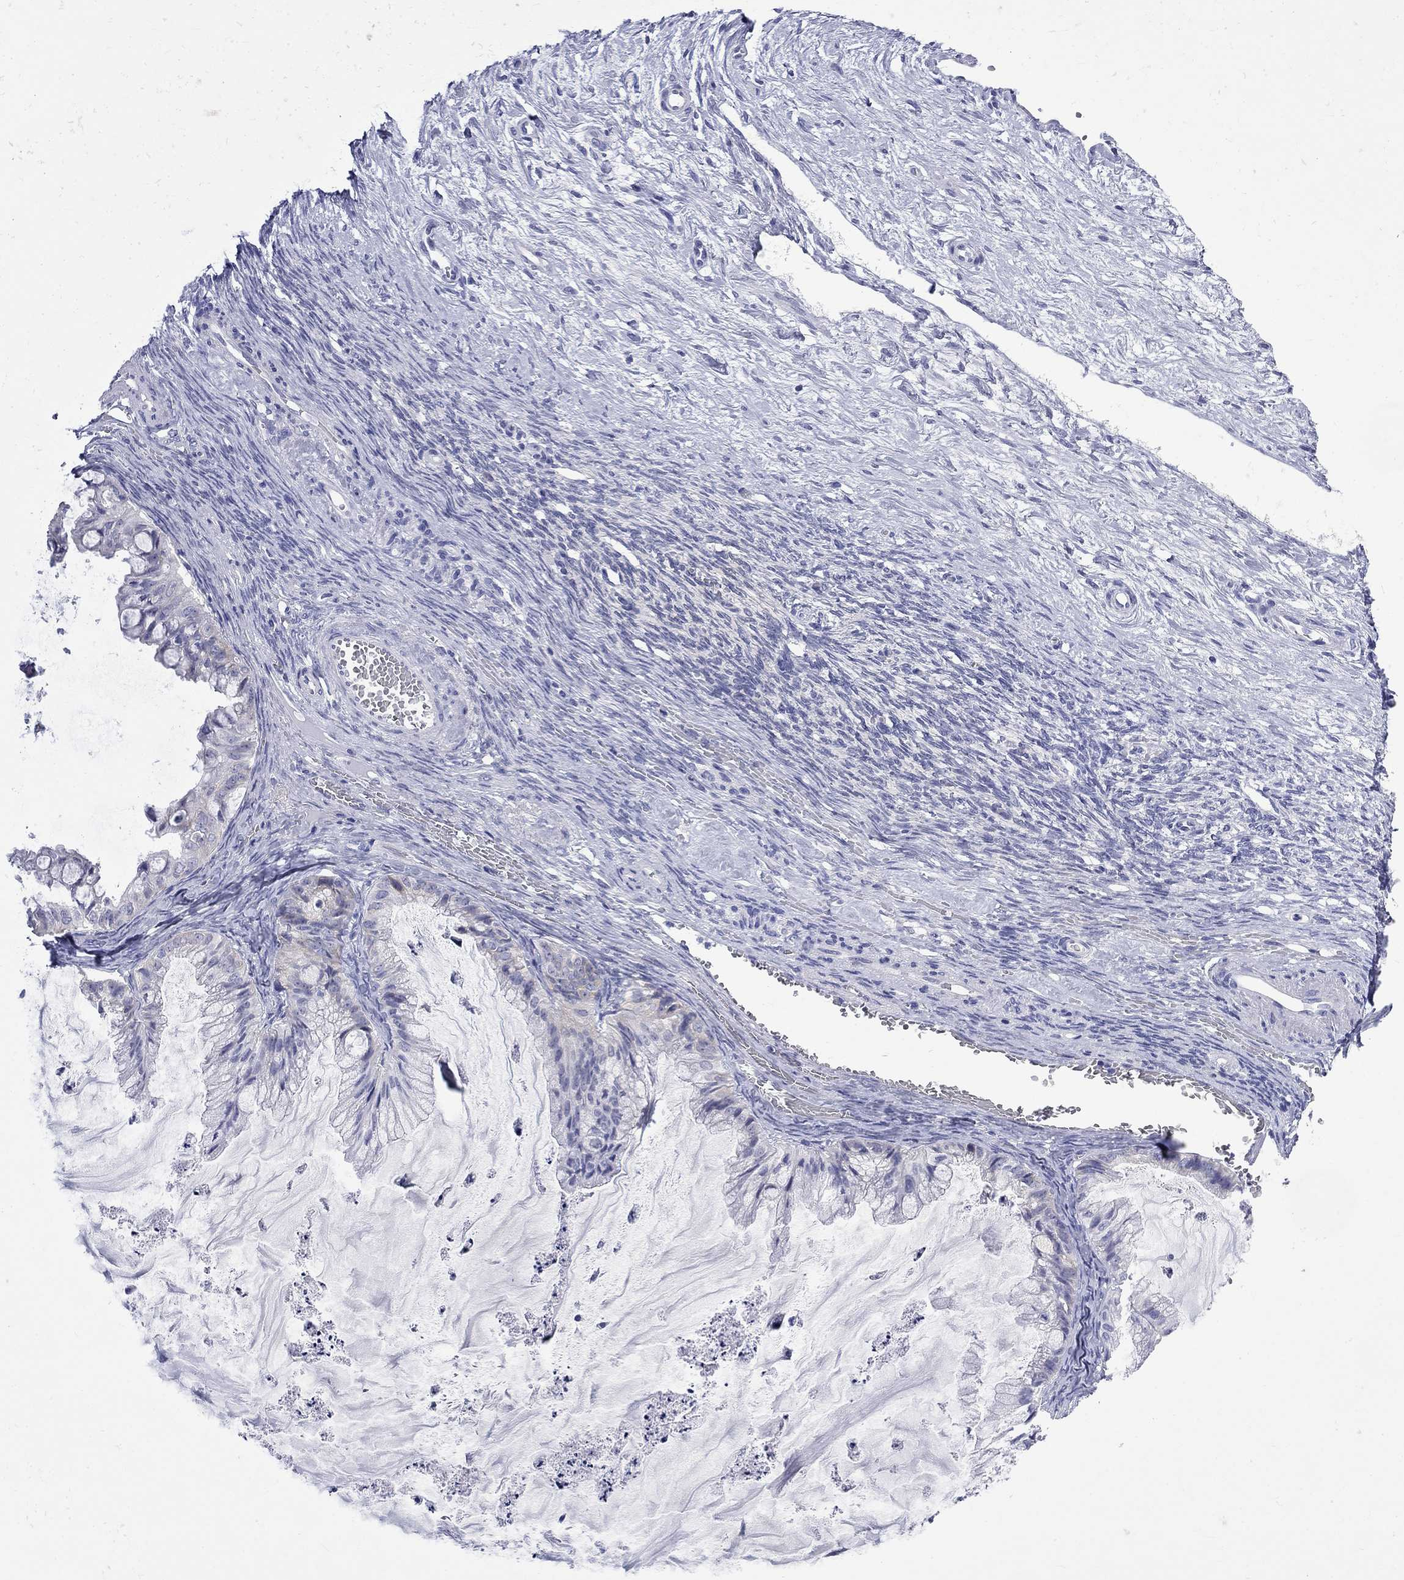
{"staining": {"intensity": "negative", "quantity": "none", "location": "none"}, "tissue": "ovarian cancer", "cell_type": "Tumor cells", "image_type": "cancer", "snomed": [{"axis": "morphology", "description": "Cystadenocarcinoma, mucinous, NOS"}, {"axis": "topography", "description": "Ovary"}], "caption": "DAB (3,3'-diaminobenzidine) immunohistochemical staining of human ovarian mucinous cystadenocarcinoma demonstrates no significant positivity in tumor cells.", "gene": "CERS1", "patient": {"sex": "female", "age": 57}}